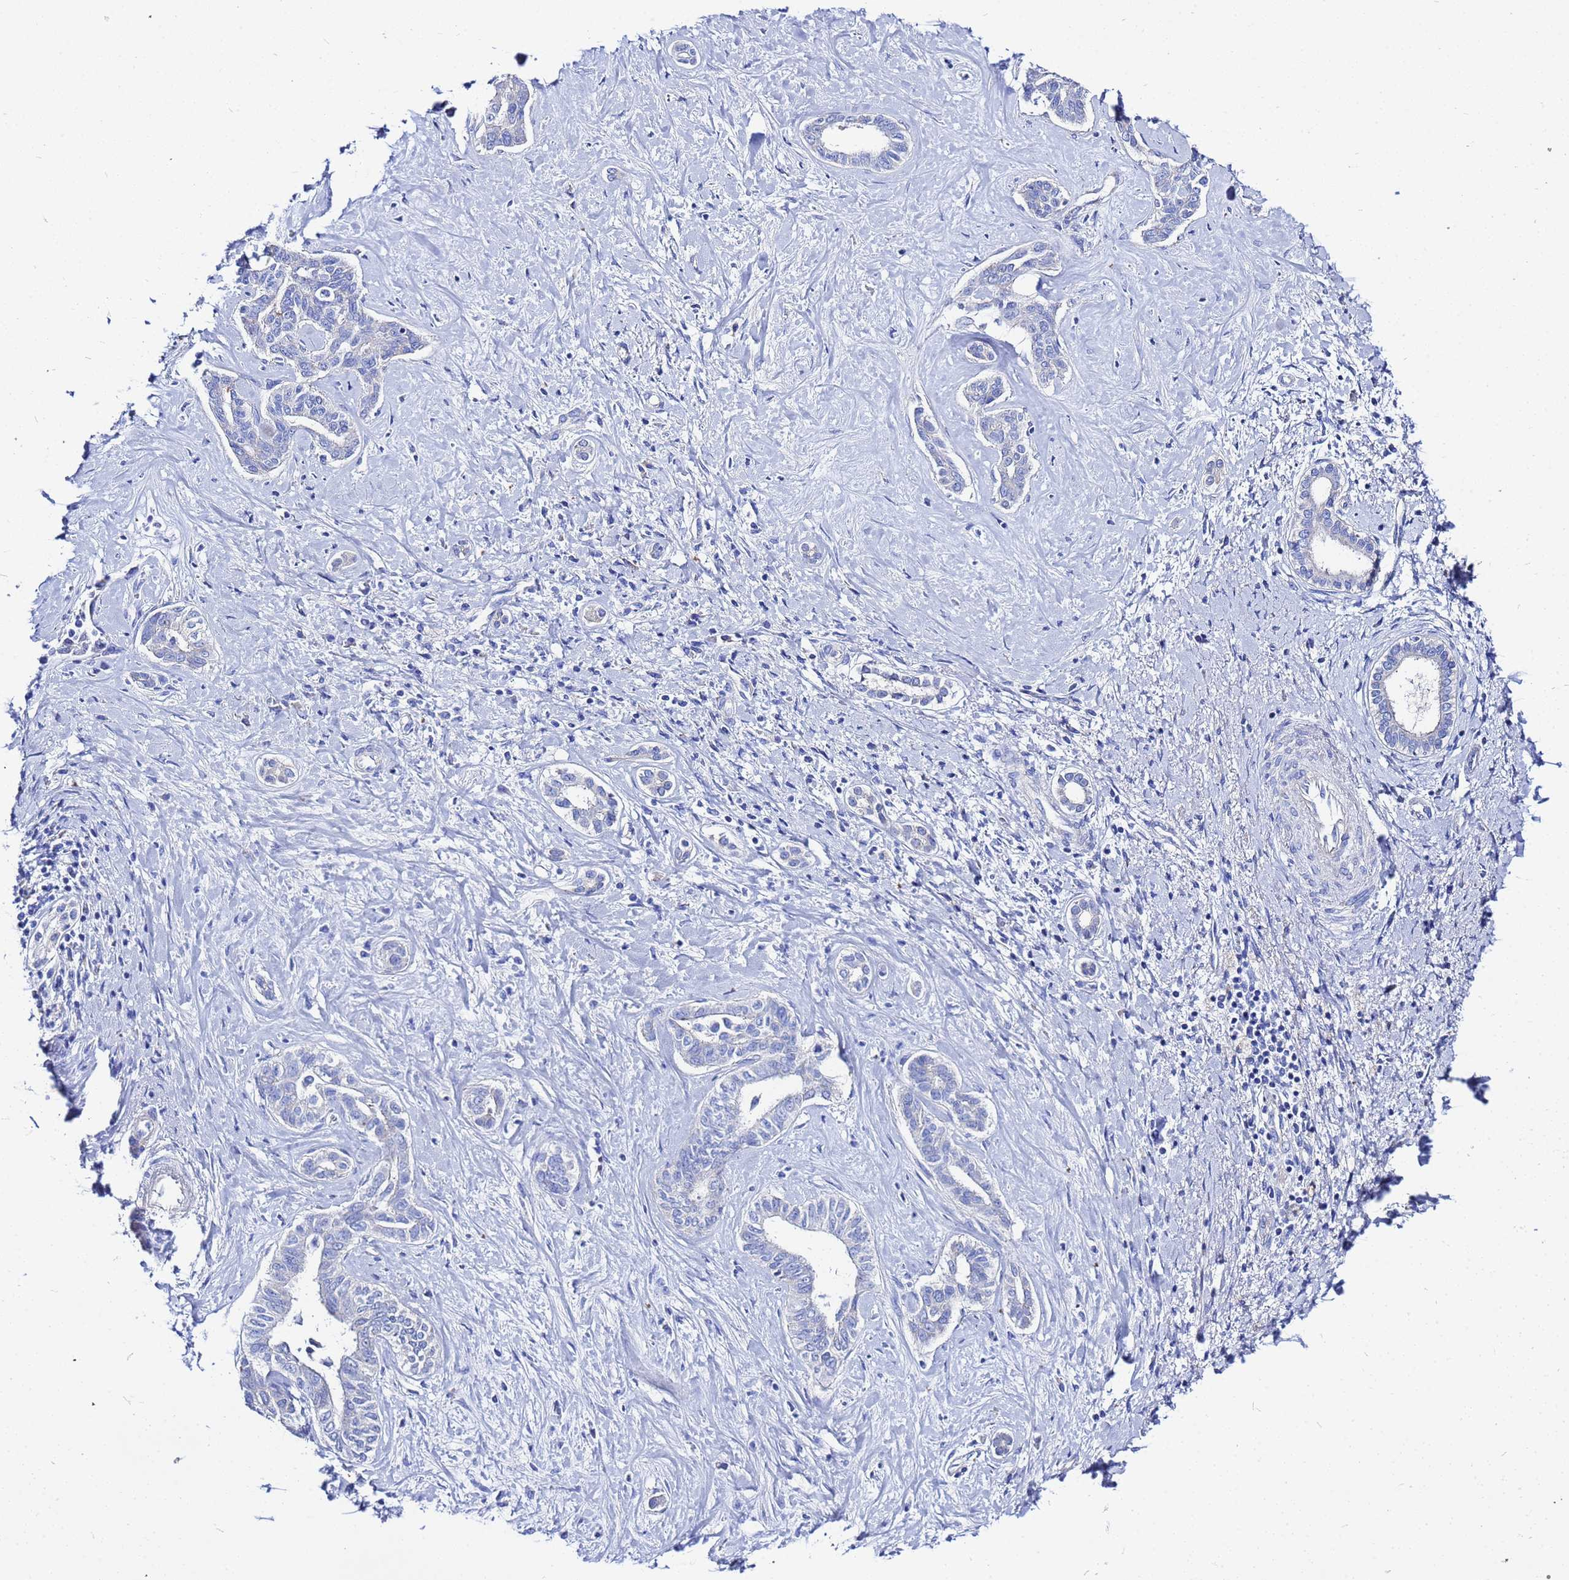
{"staining": {"intensity": "negative", "quantity": "none", "location": "none"}, "tissue": "liver cancer", "cell_type": "Tumor cells", "image_type": "cancer", "snomed": [{"axis": "morphology", "description": "Cholangiocarcinoma"}, {"axis": "topography", "description": "Liver"}], "caption": "Tumor cells are negative for protein expression in human liver cancer.", "gene": "FAHD2A", "patient": {"sex": "female", "age": 77}}